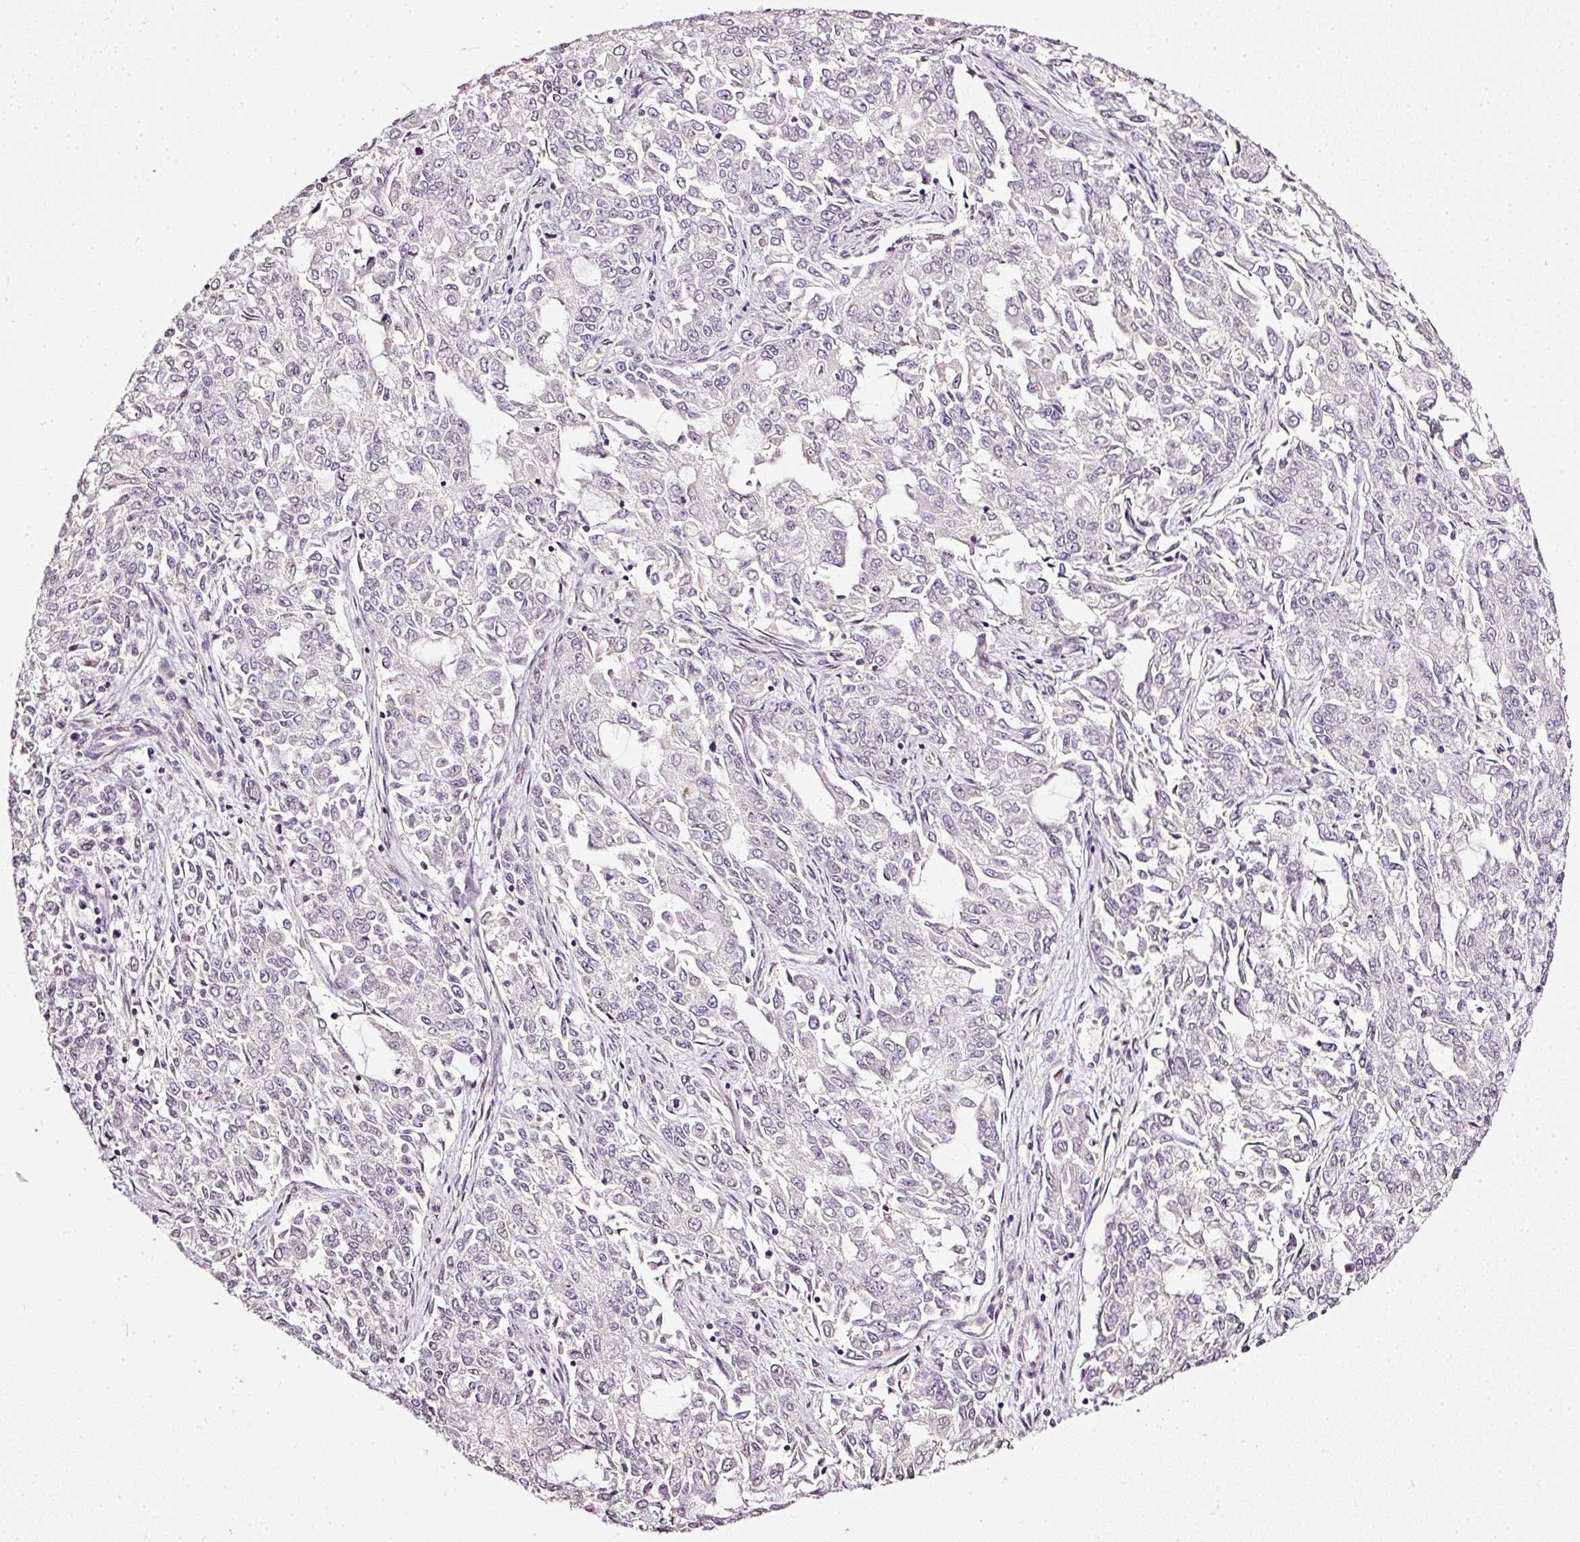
{"staining": {"intensity": "negative", "quantity": "none", "location": "none"}, "tissue": "endometrial cancer", "cell_type": "Tumor cells", "image_type": "cancer", "snomed": [{"axis": "morphology", "description": "Adenocarcinoma, NOS"}, {"axis": "topography", "description": "Endometrium"}], "caption": "The image reveals no staining of tumor cells in adenocarcinoma (endometrial).", "gene": "NRDE2", "patient": {"sex": "female", "age": 50}}